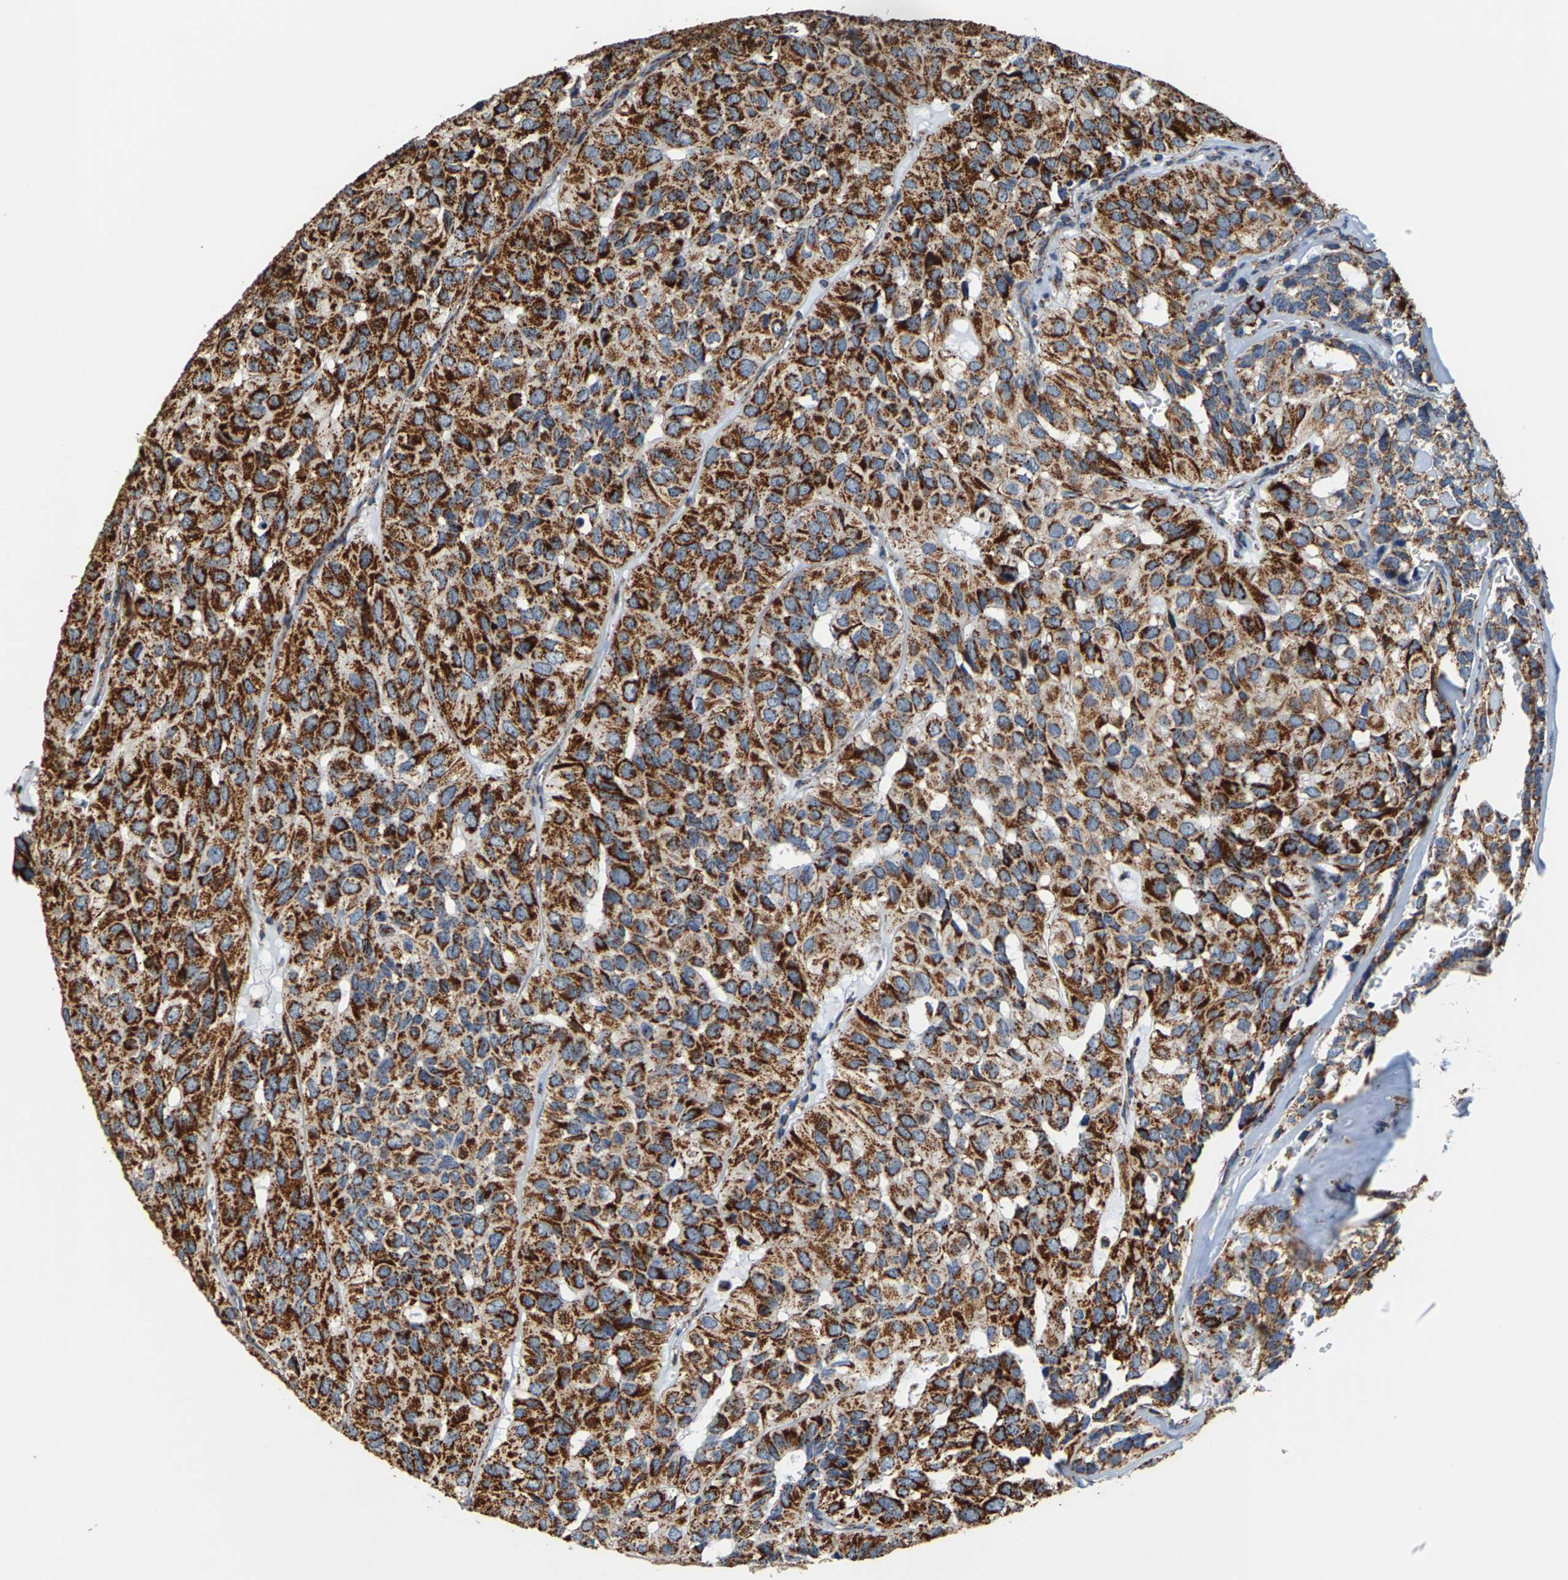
{"staining": {"intensity": "strong", "quantity": ">75%", "location": "cytoplasmic/membranous"}, "tissue": "head and neck cancer", "cell_type": "Tumor cells", "image_type": "cancer", "snomed": [{"axis": "morphology", "description": "Adenocarcinoma, NOS"}, {"axis": "topography", "description": "Salivary gland, NOS"}, {"axis": "topography", "description": "Head-Neck"}], "caption": "DAB (3,3'-diaminobenzidine) immunohistochemical staining of head and neck adenocarcinoma reveals strong cytoplasmic/membranous protein positivity in approximately >75% of tumor cells.", "gene": "SHMT2", "patient": {"sex": "female", "age": 76}}